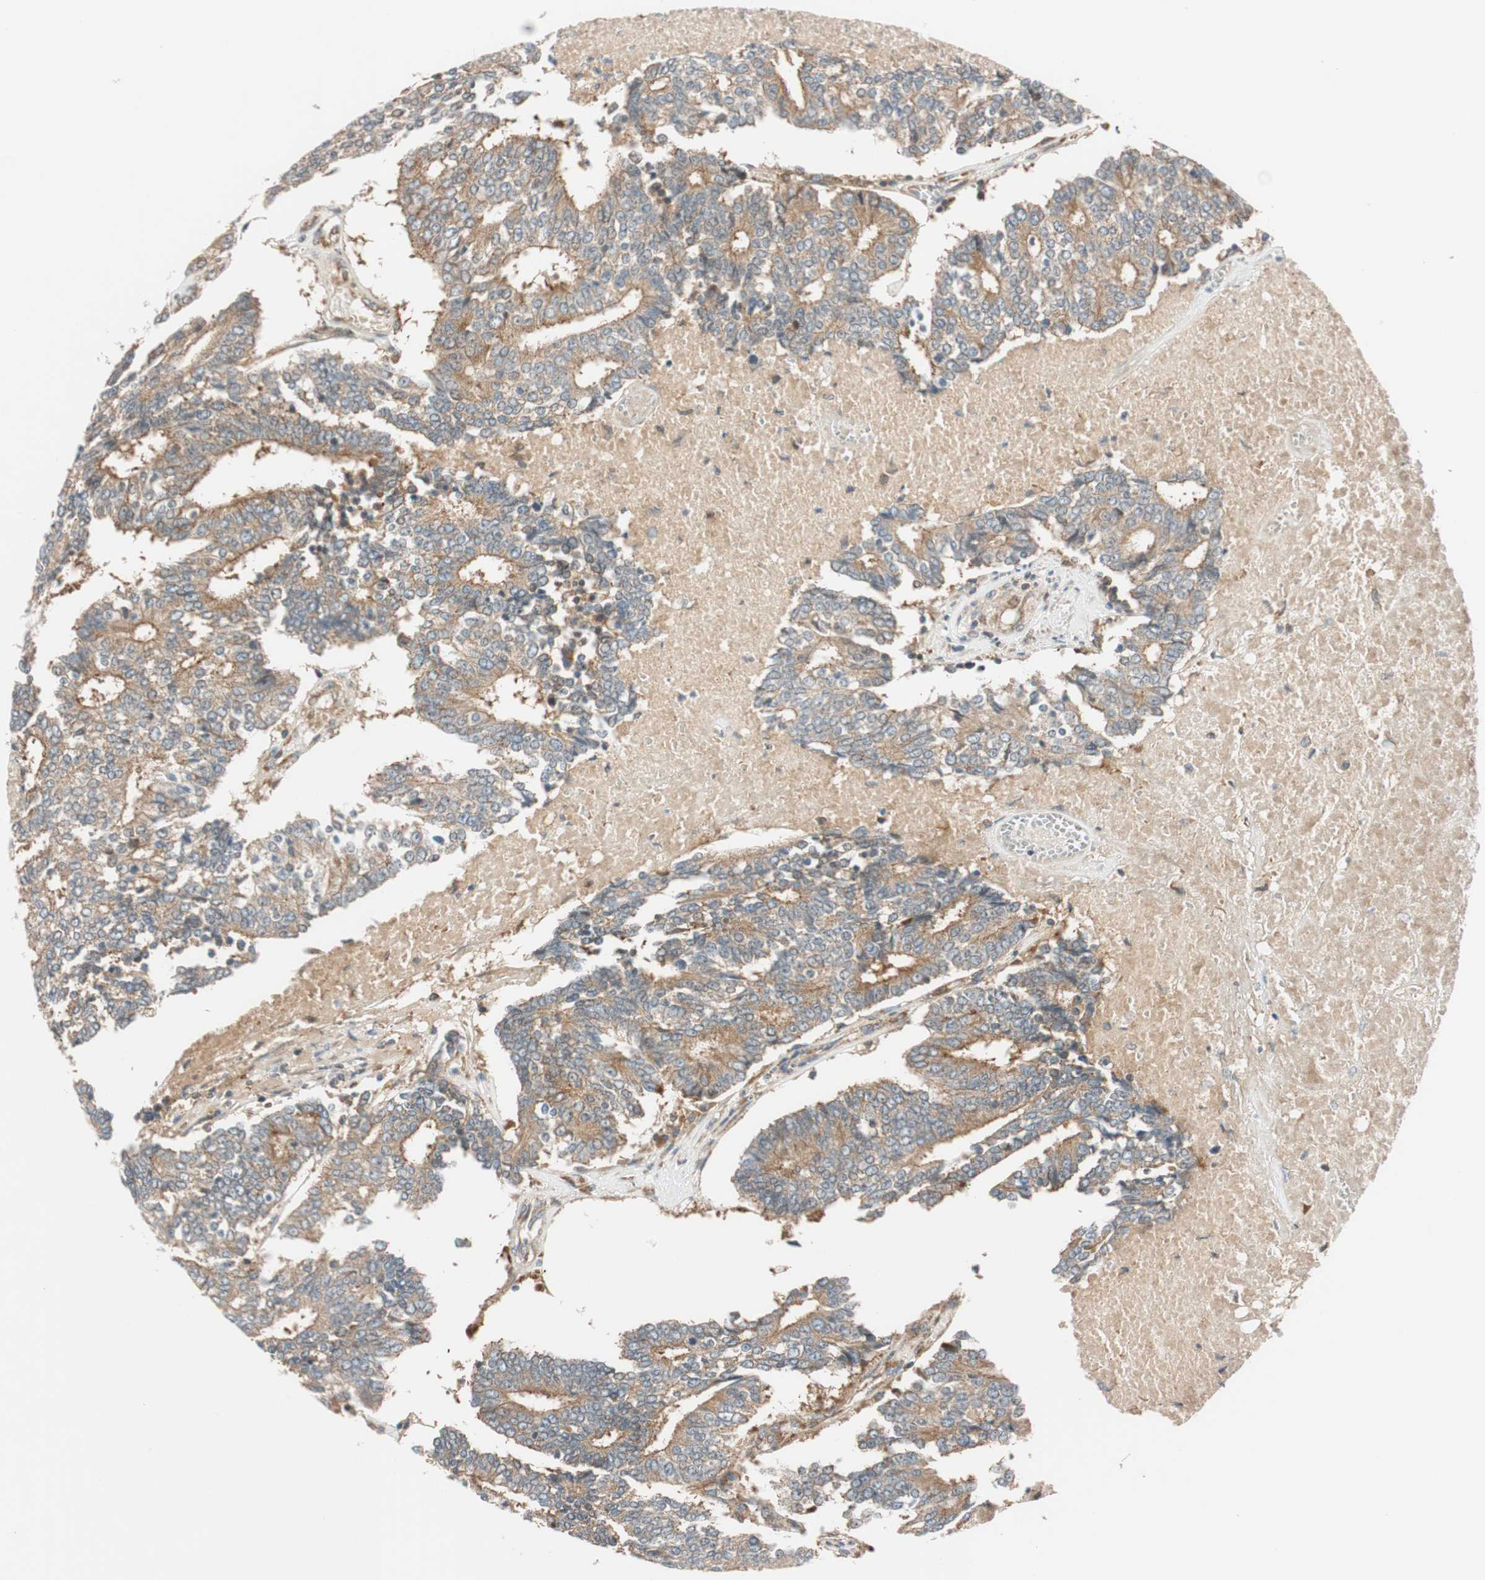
{"staining": {"intensity": "moderate", "quantity": ">75%", "location": "cytoplasmic/membranous"}, "tissue": "prostate cancer", "cell_type": "Tumor cells", "image_type": "cancer", "snomed": [{"axis": "morphology", "description": "Adenocarcinoma, High grade"}, {"axis": "topography", "description": "Prostate"}], "caption": "DAB (3,3'-diaminobenzidine) immunohistochemical staining of human prostate cancer (high-grade adenocarcinoma) shows moderate cytoplasmic/membranous protein staining in about >75% of tumor cells. (brown staining indicates protein expression, while blue staining denotes nuclei).", "gene": "ABI1", "patient": {"sex": "male", "age": 55}}